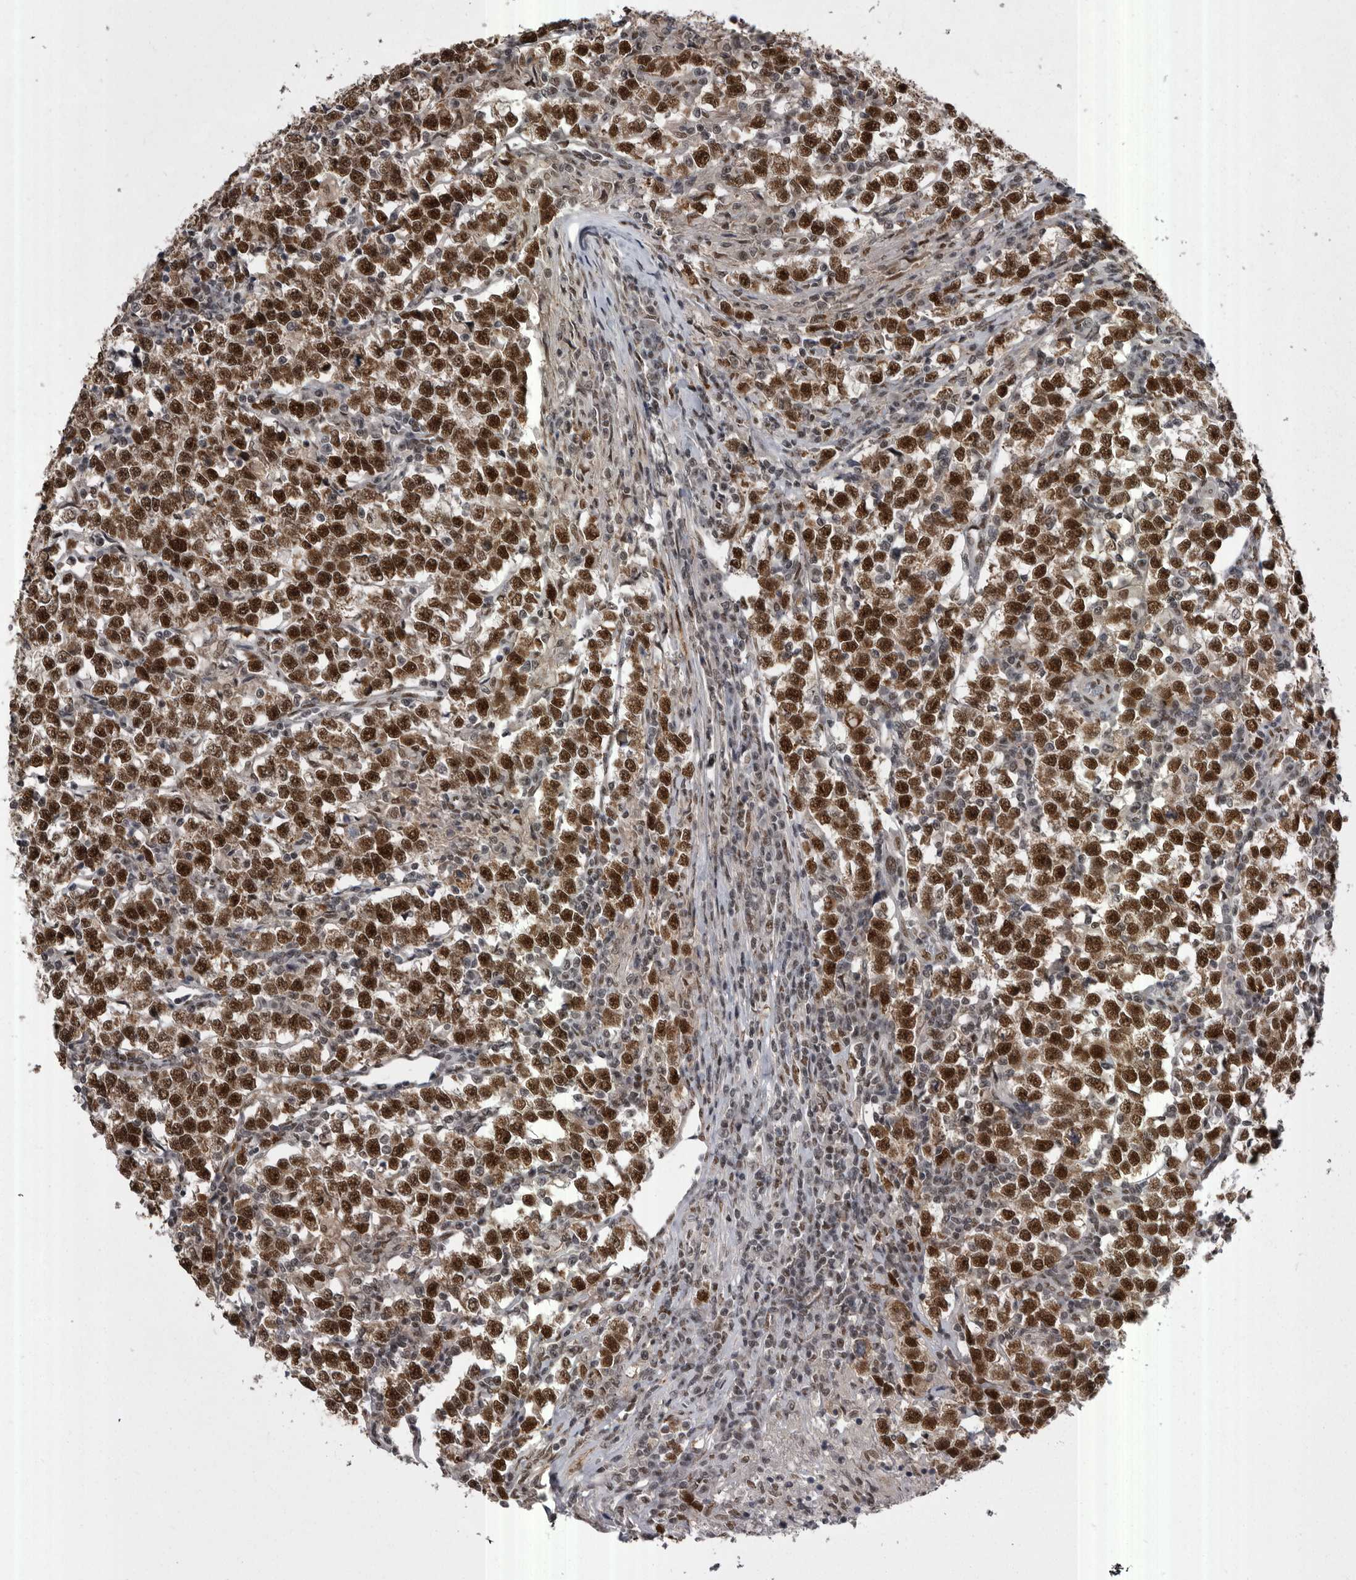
{"staining": {"intensity": "strong", "quantity": ">75%", "location": "nuclear"}, "tissue": "testis cancer", "cell_type": "Tumor cells", "image_type": "cancer", "snomed": [{"axis": "morphology", "description": "Normal tissue, NOS"}, {"axis": "morphology", "description": "Seminoma, NOS"}, {"axis": "topography", "description": "Testis"}], "caption": "The immunohistochemical stain labels strong nuclear expression in tumor cells of testis cancer tissue.", "gene": "MEPCE", "patient": {"sex": "male", "age": 43}}